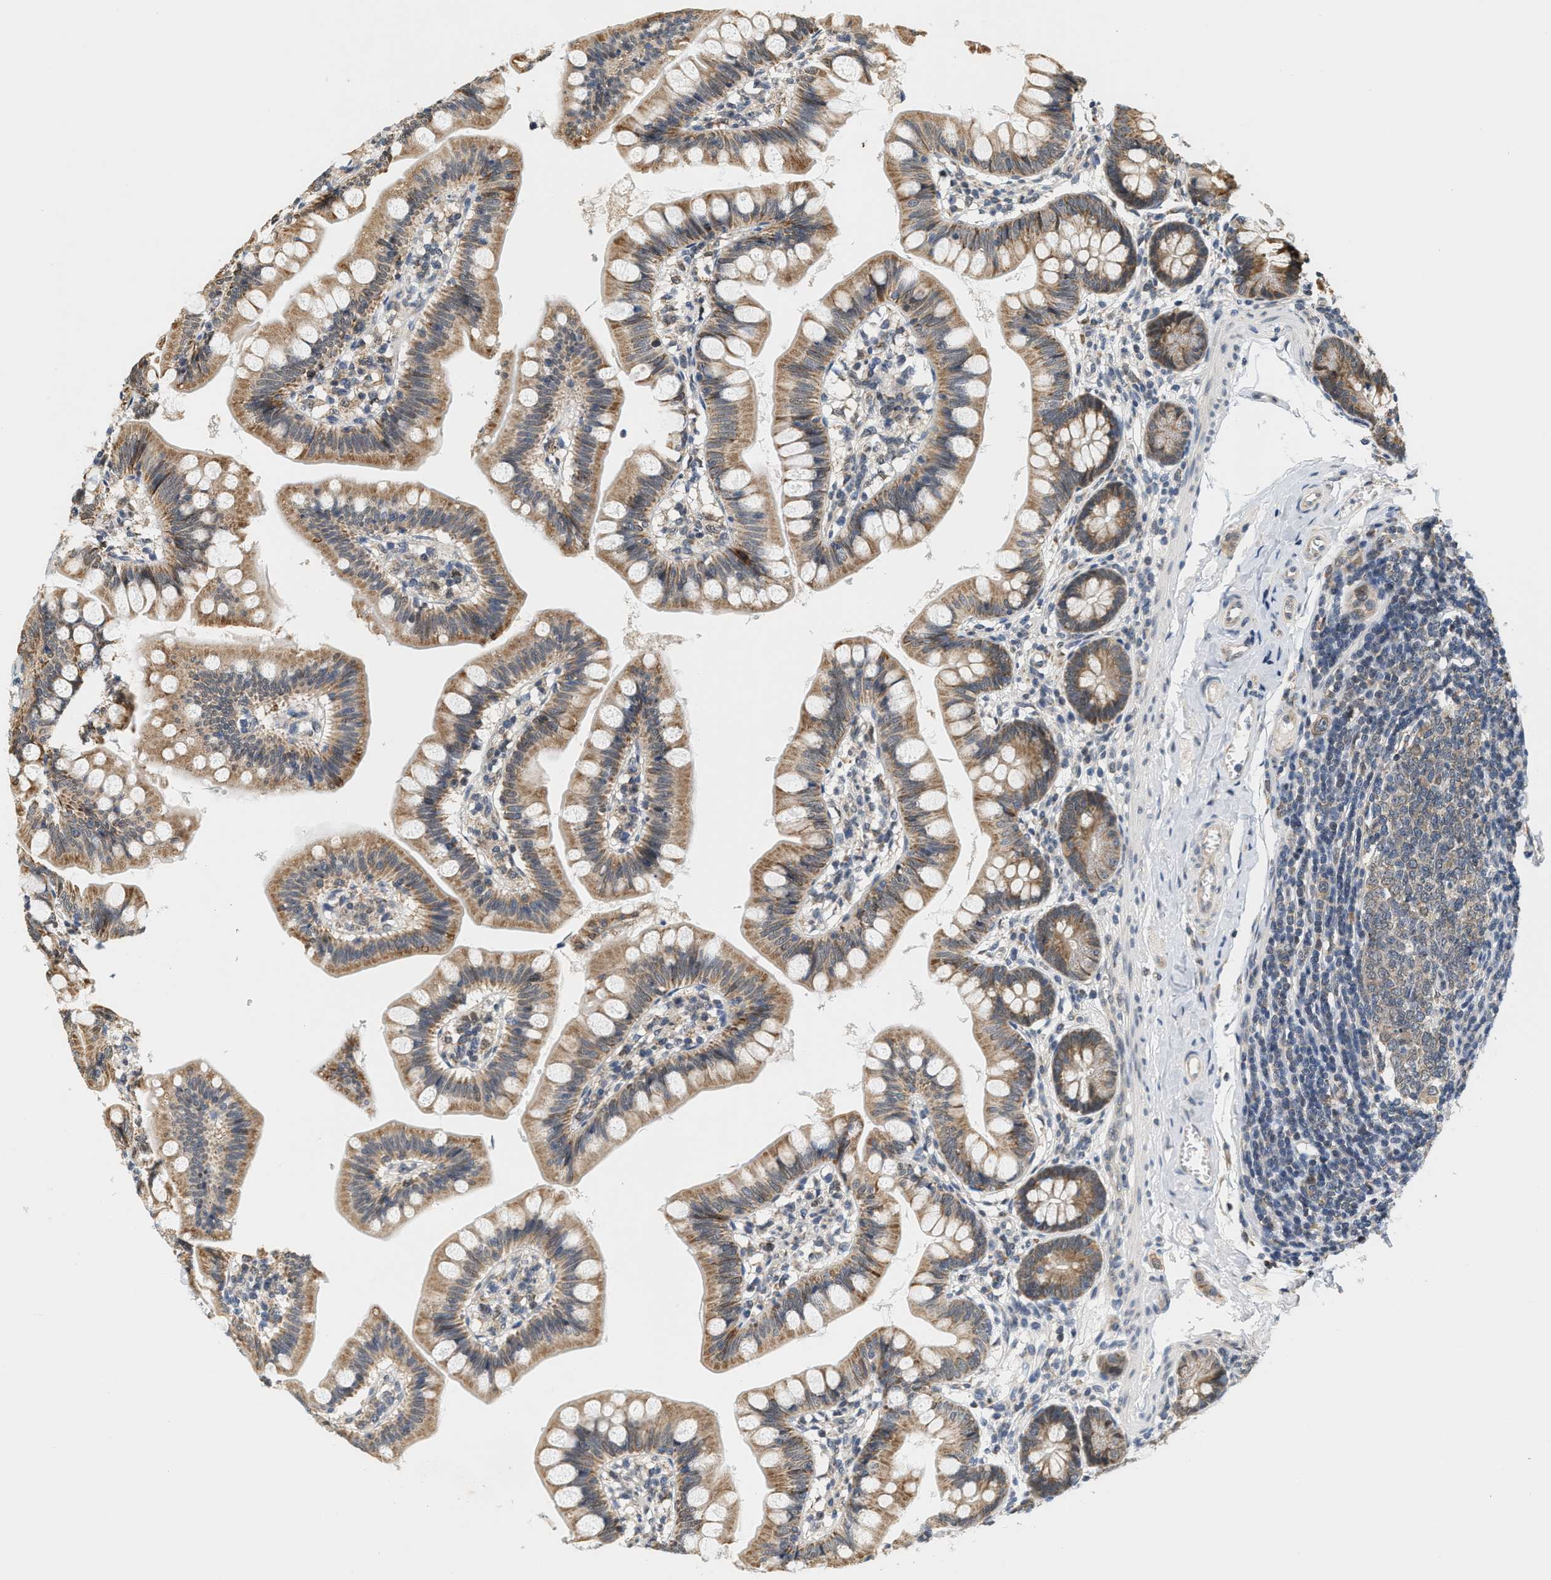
{"staining": {"intensity": "moderate", "quantity": ">75%", "location": "cytoplasmic/membranous"}, "tissue": "small intestine", "cell_type": "Glandular cells", "image_type": "normal", "snomed": [{"axis": "morphology", "description": "Normal tissue, NOS"}, {"axis": "topography", "description": "Small intestine"}], "caption": "A medium amount of moderate cytoplasmic/membranous staining is identified in approximately >75% of glandular cells in normal small intestine.", "gene": "GIGYF1", "patient": {"sex": "male", "age": 7}}